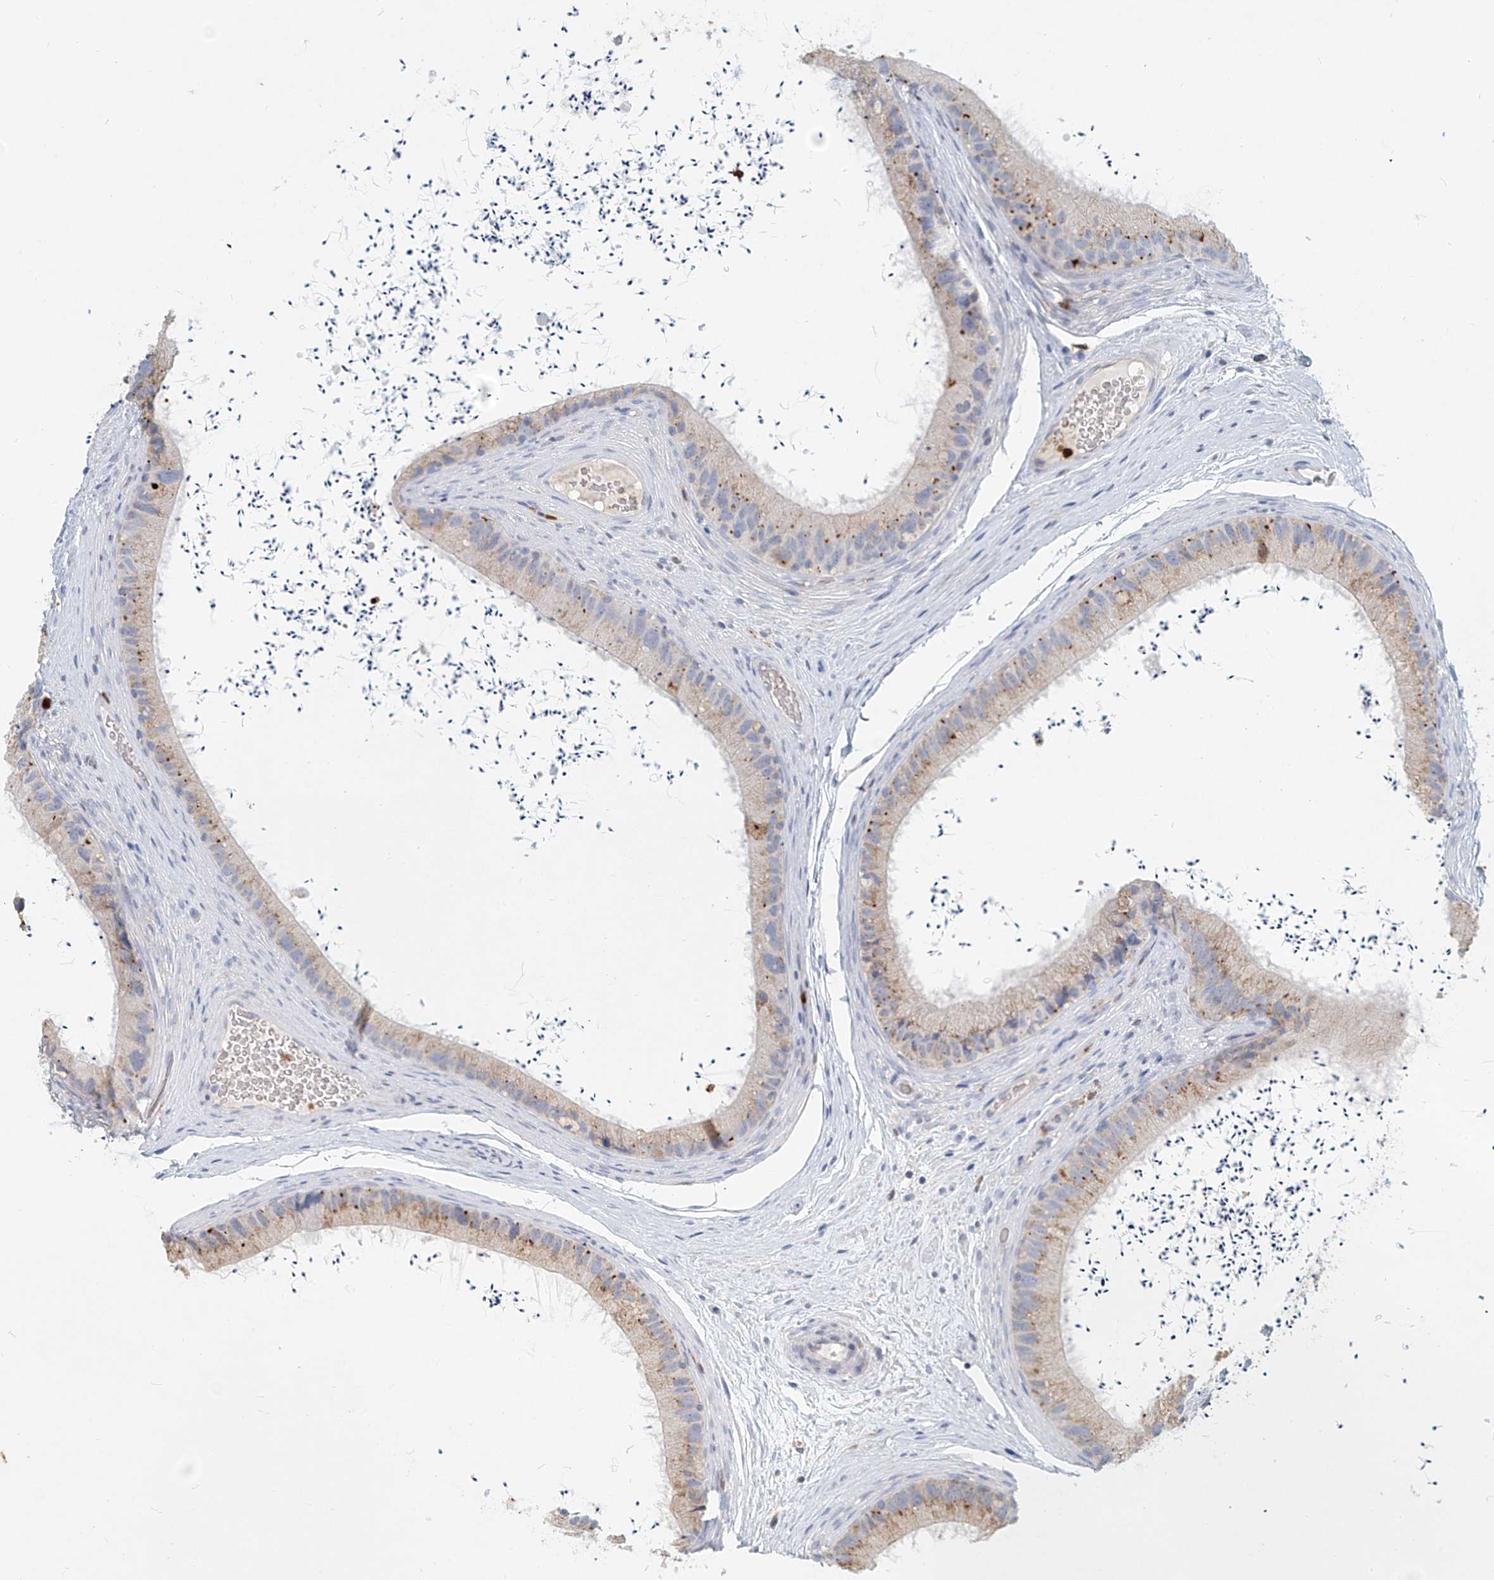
{"staining": {"intensity": "moderate", "quantity": "<25%", "location": "cytoplasmic/membranous"}, "tissue": "epididymis", "cell_type": "Glandular cells", "image_type": "normal", "snomed": [{"axis": "morphology", "description": "Normal tissue, NOS"}, {"axis": "topography", "description": "Epididymis, spermatic cord, NOS"}], "caption": "Moderate cytoplasmic/membranous protein expression is present in approximately <25% of glandular cells in epididymis.", "gene": "PTPRA", "patient": {"sex": "male", "age": 50}}